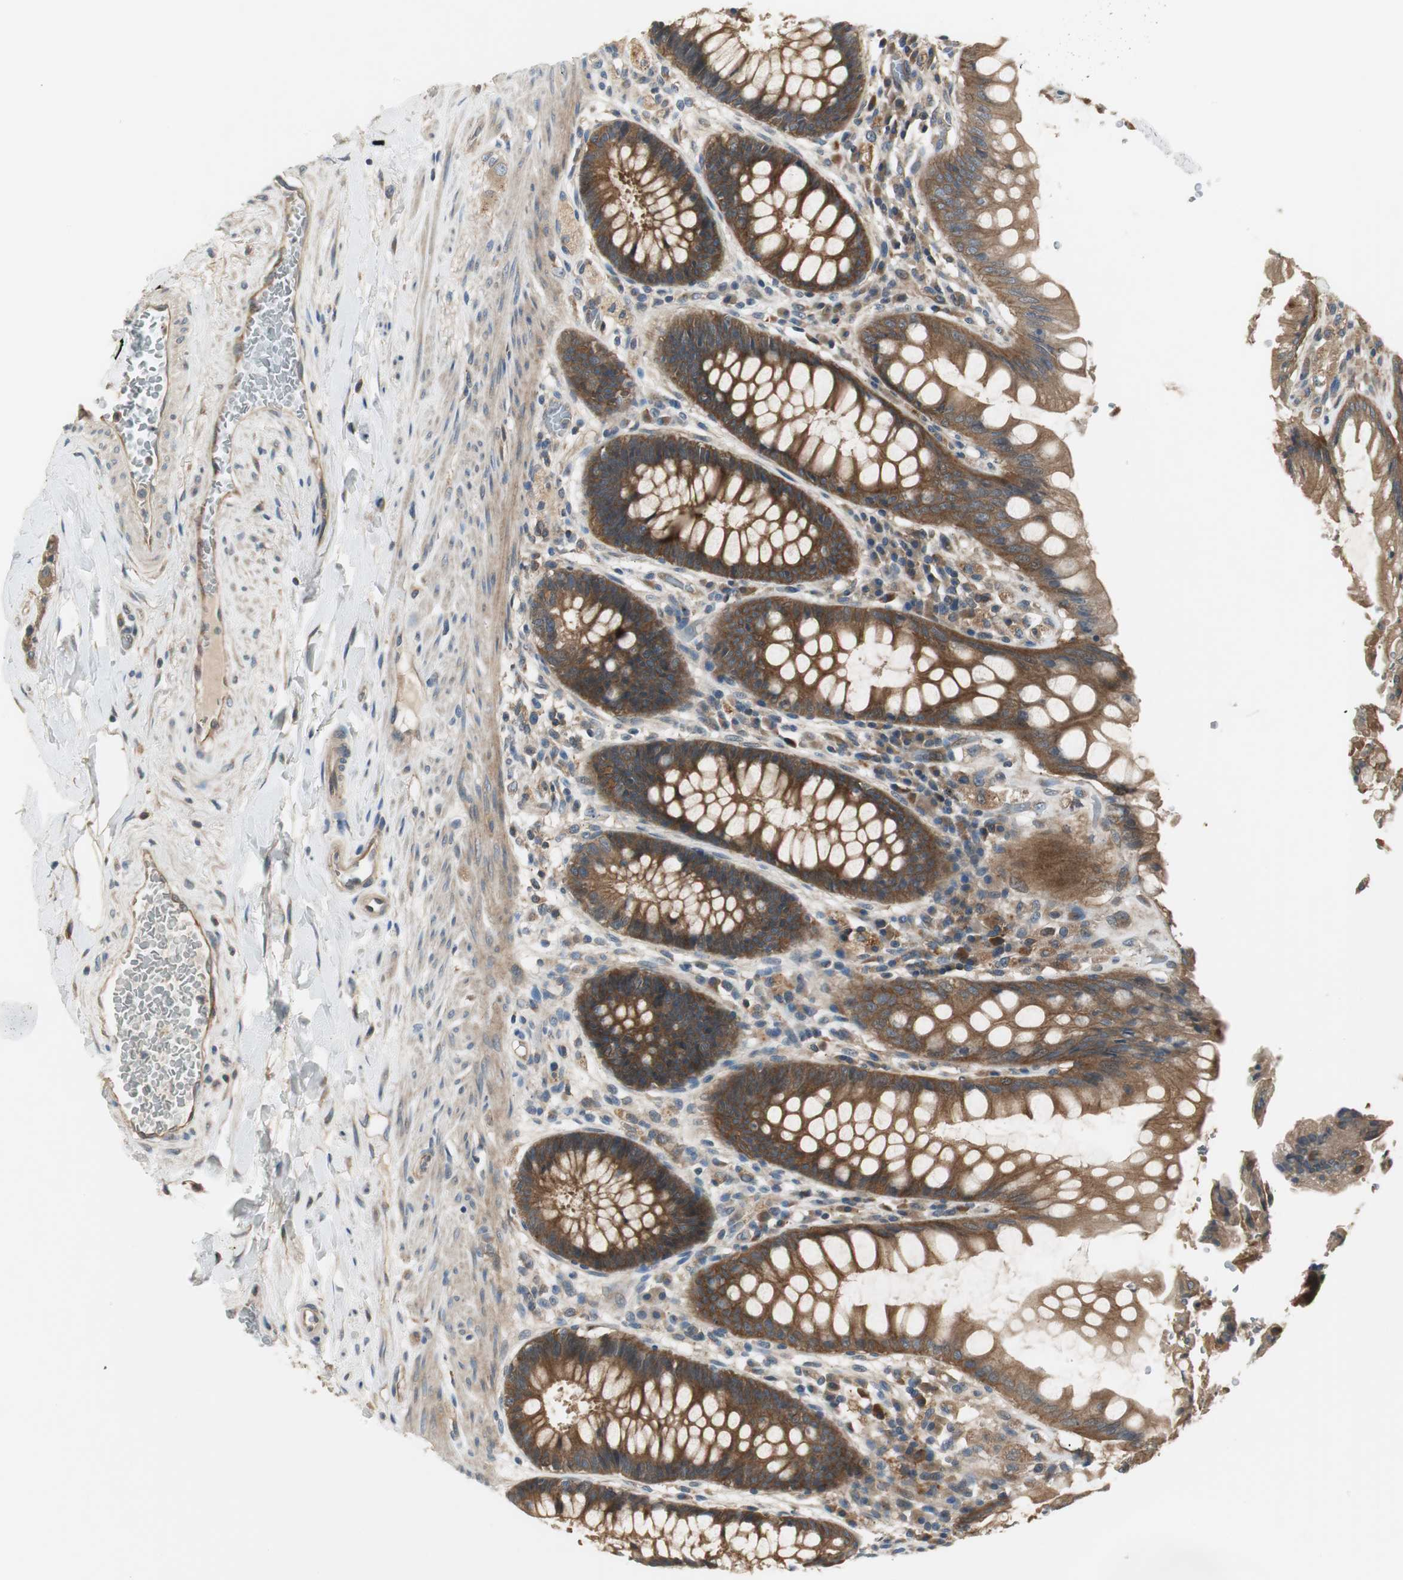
{"staining": {"intensity": "strong", "quantity": ">75%", "location": "cytoplasmic/membranous"}, "tissue": "rectum", "cell_type": "Glandular cells", "image_type": "normal", "snomed": [{"axis": "morphology", "description": "Normal tissue, NOS"}, {"axis": "topography", "description": "Rectum"}], "caption": "Immunohistochemical staining of normal rectum demonstrates high levels of strong cytoplasmic/membranous positivity in approximately >75% of glandular cells.", "gene": "PRKAA1", "patient": {"sex": "female", "age": 46}}